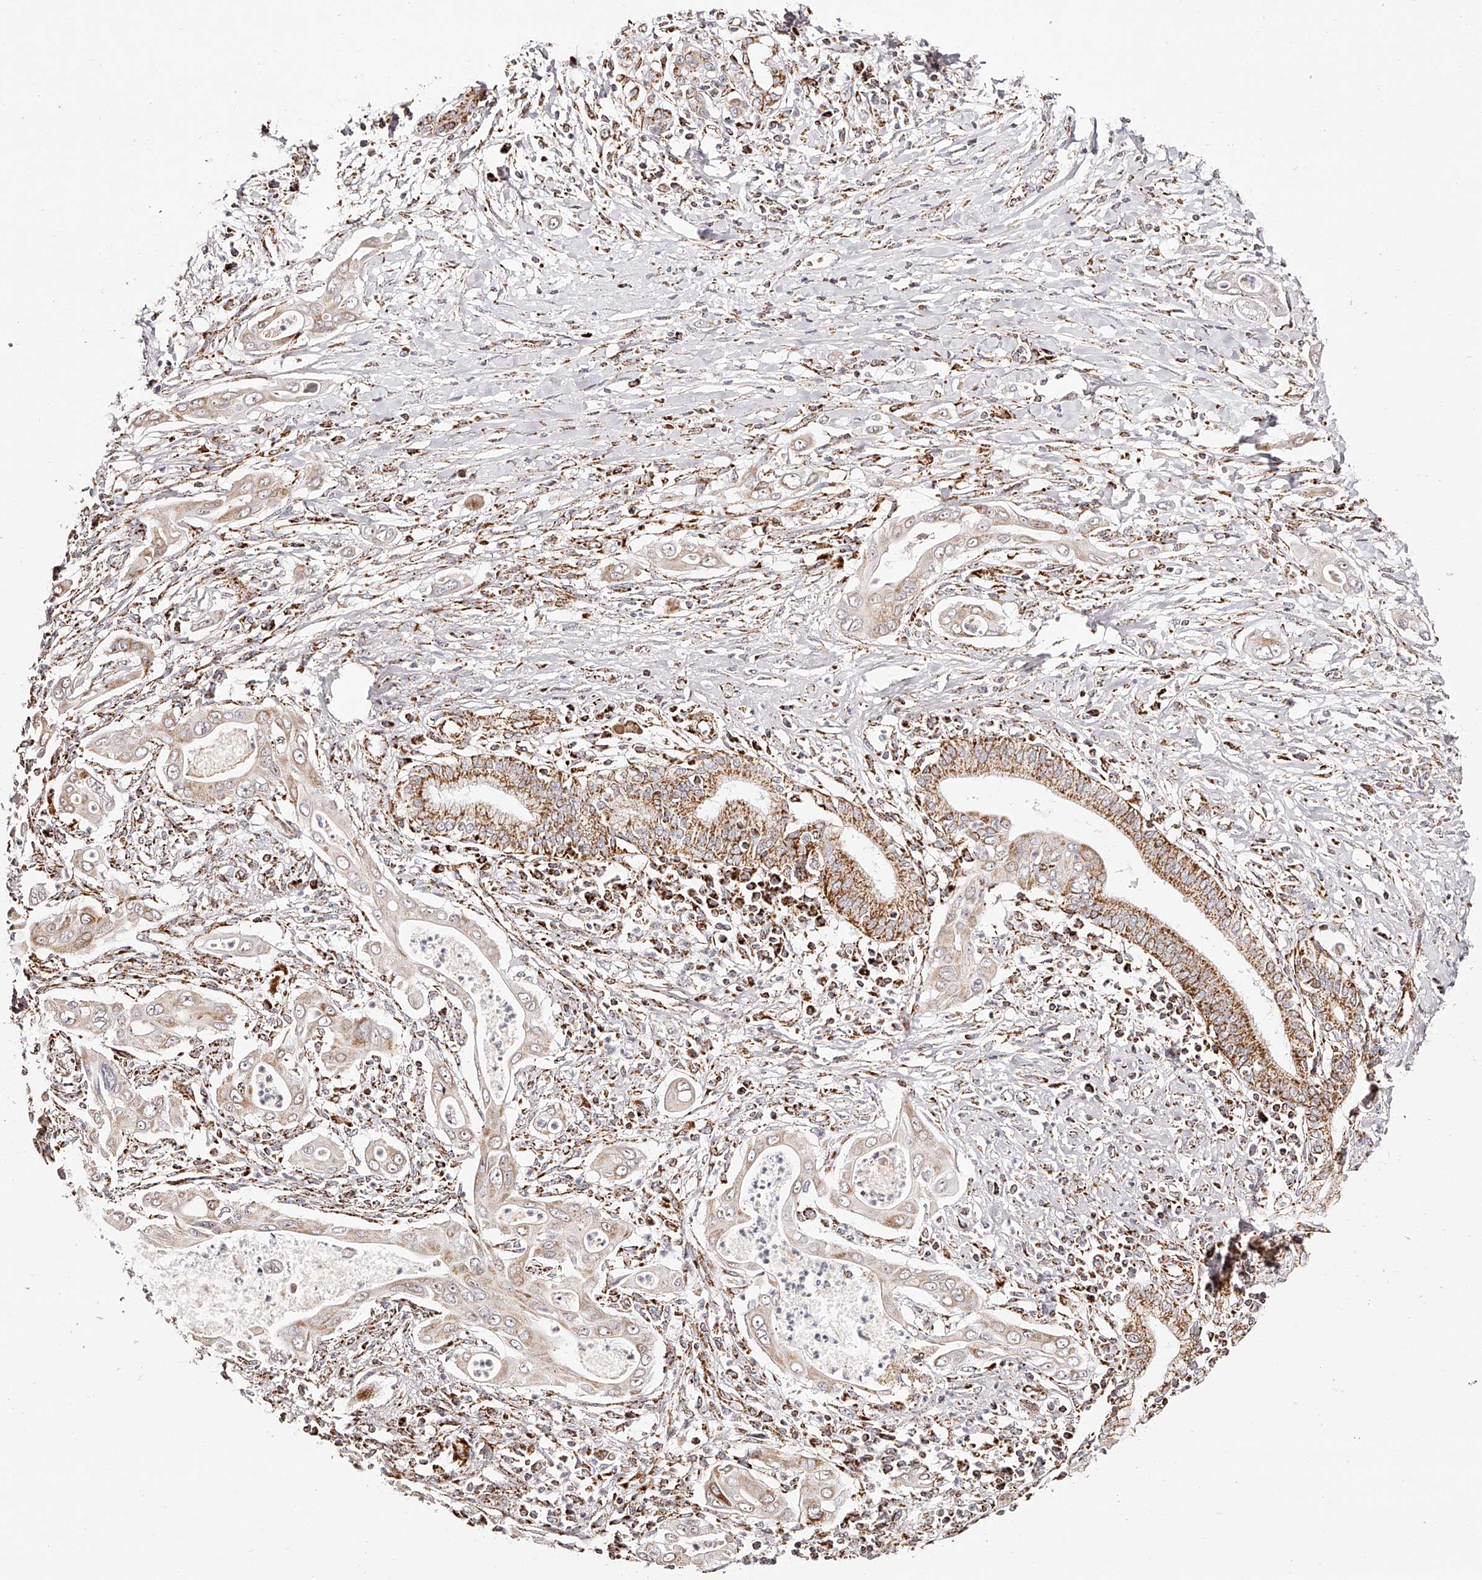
{"staining": {"intensity": "weak", "quantity": "25%-75%", "location": "cytoplasmic/membranous"}, "tissue": "pancreatic cancer", "cell_type": "Tumor cells", "image_type": "cancer", "snomed": [{"axis": "morphology", "description": "Adenocarcinoma, NOS"}, {"axis": "topography", "description": "Pancreas"}], "caption": "Immunohistochemistry of human pancreatic cancer (adenocarcinoma) reveals low levels of weak cytoplasmic/membranous positivity in approximately 25%-75% of tumor cells.", "gene": "NDUFV3", "patient": {"sex": "male", "age": 58}}